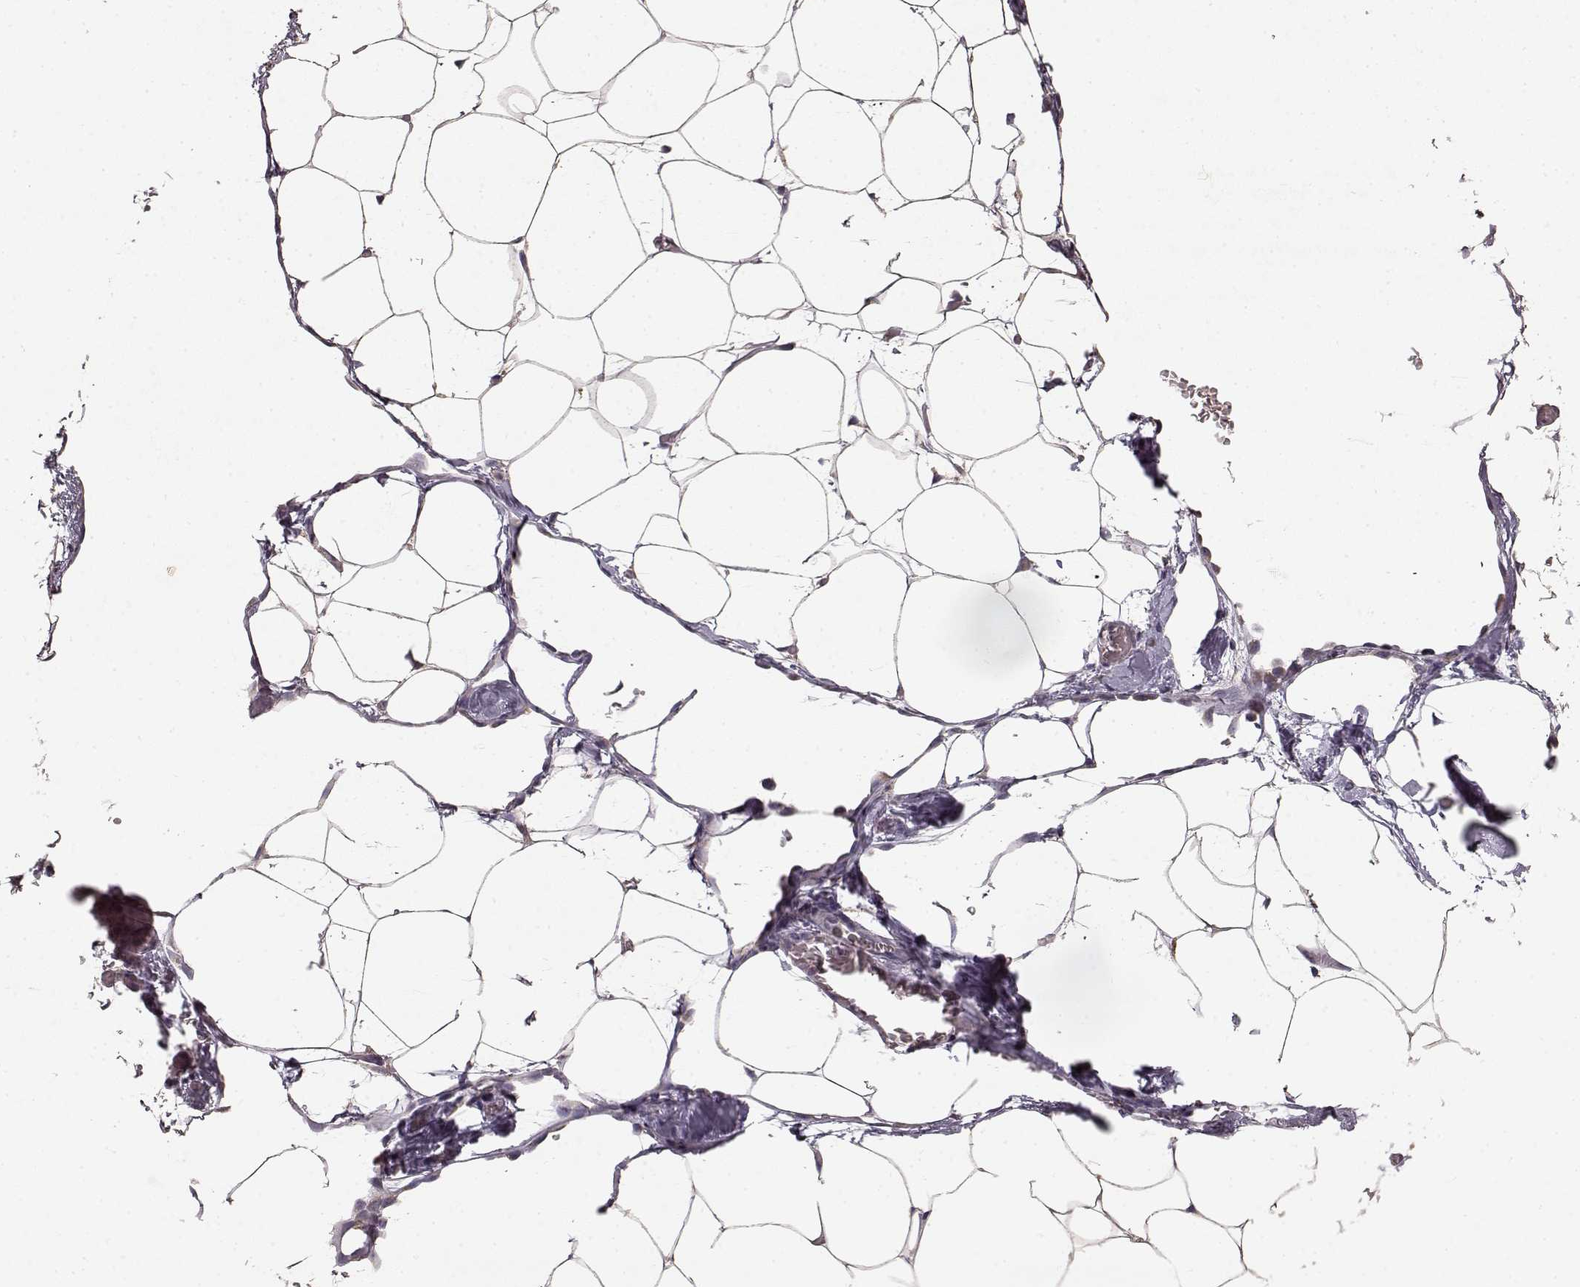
{"staining": {"intensity": "negative", "quantity": "none", "location": "none"}, "tissue": "adipose tissue", "cell_type": "Adipocytes", "image_type": "normal", "snomed": [{"axis": "morphology", "description": "Normal tissue, NOS"}, {"axis": "topography", "description": "Adipose tissue"}], "caption": "Adipocytes are negative for protein expression in benign human adipose tissue. (Immunohistochemistry, brightfield microscopy, high magnification).", "gene": "ERBB3", "patient": {"sex": "male", "age": 57}}